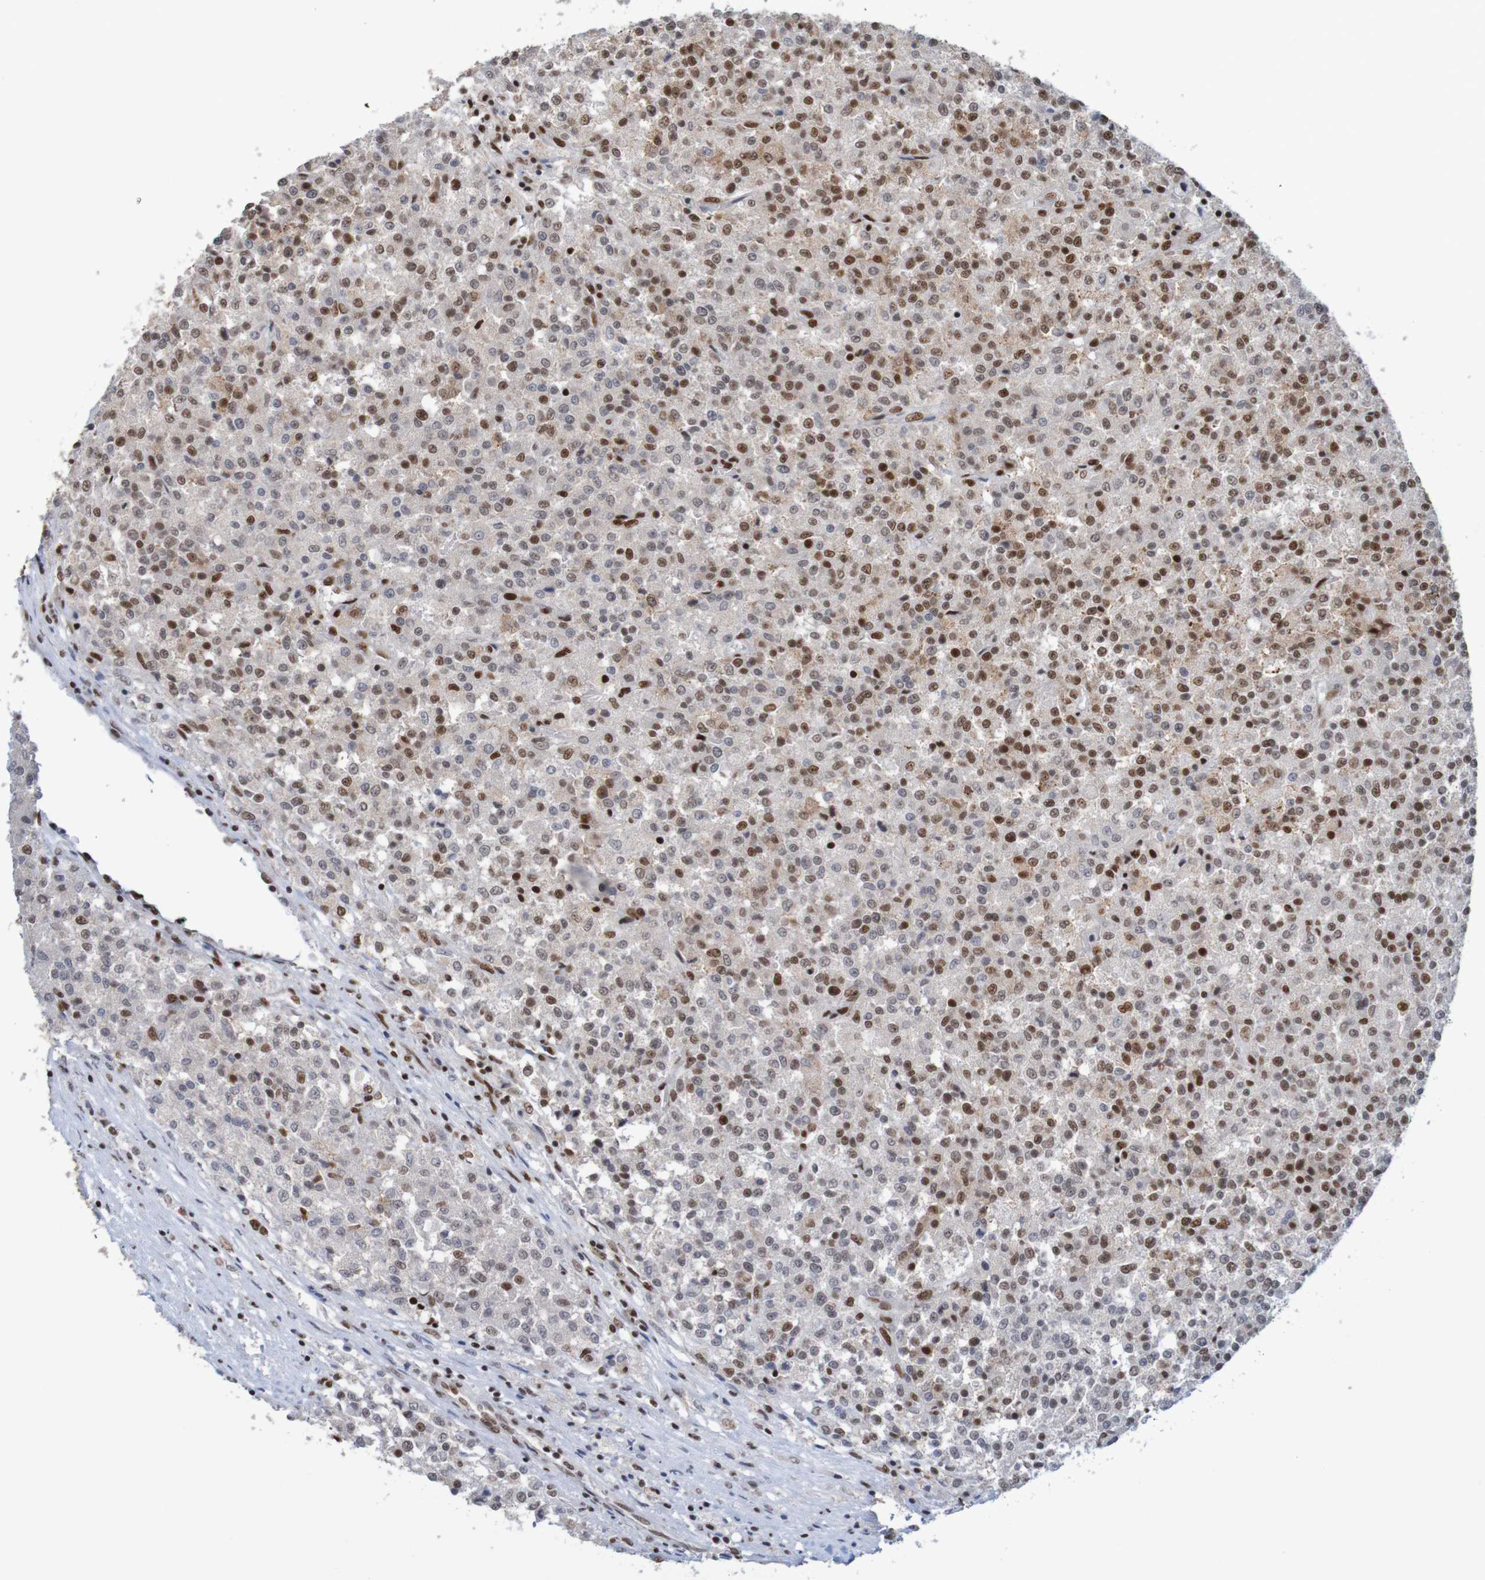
{"staining": {"intensity": "moderate", "quantity": ">75%", "location": "nuclear"}, "tissue": "testis cancer", "cell_type": "Tumor cells", "image_type": "cancer", "snomed": [{"axis": "morphology", "description": "Seminoma, NOS"}, {"axis": "topography", "description": "Testis"}], "caption": "Protein staining of testis seminoma tissue exhibits moderate nuclear expression in about >75% of tumor cells.", "gene": "THRAP3", "patient": {"sex": "male", "age": 59}}